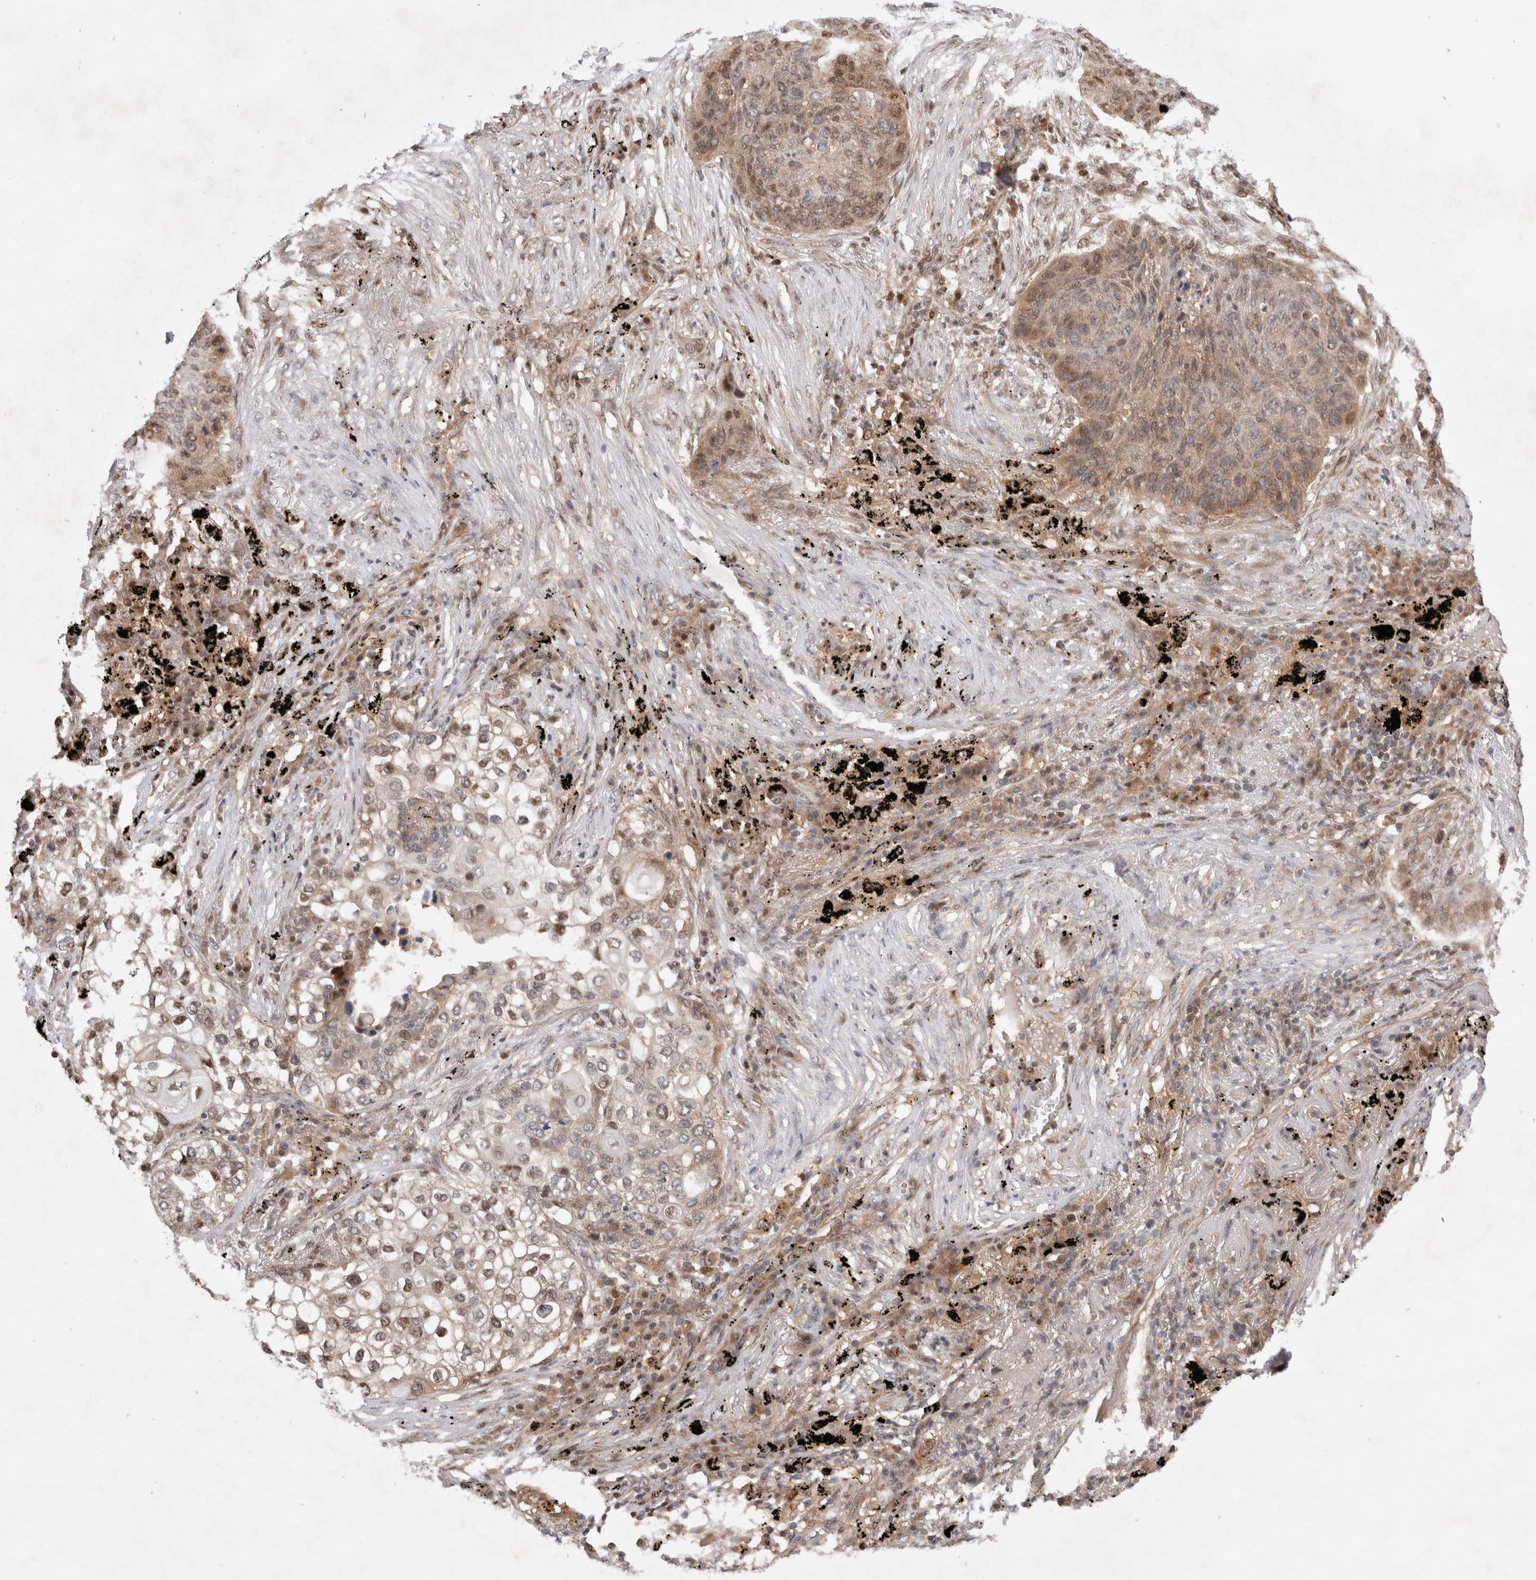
{"staining": {"intensity": "weak", "quantity": ">75%", "location": "cytoplasmic/membranous,nuclear"}, "tissue": "lung cancer", "cell_type": "Tumor cells", "image_type": "cancer", "snomed": [{"axis": "morphology", "description": "Squamous cell carcinoma, NOS"}, {"axis": "topography", "description": "Lung"}], "caption": "Immunohistochemical staining of human lung cancer (squamous cell carcinoma) exhibits weak cytoplasmic/membranous and nuclear protein staining in approximately >75% of tumor cells.", "gene": "HTT", "patient": {"sex": "female", "age": 63}}